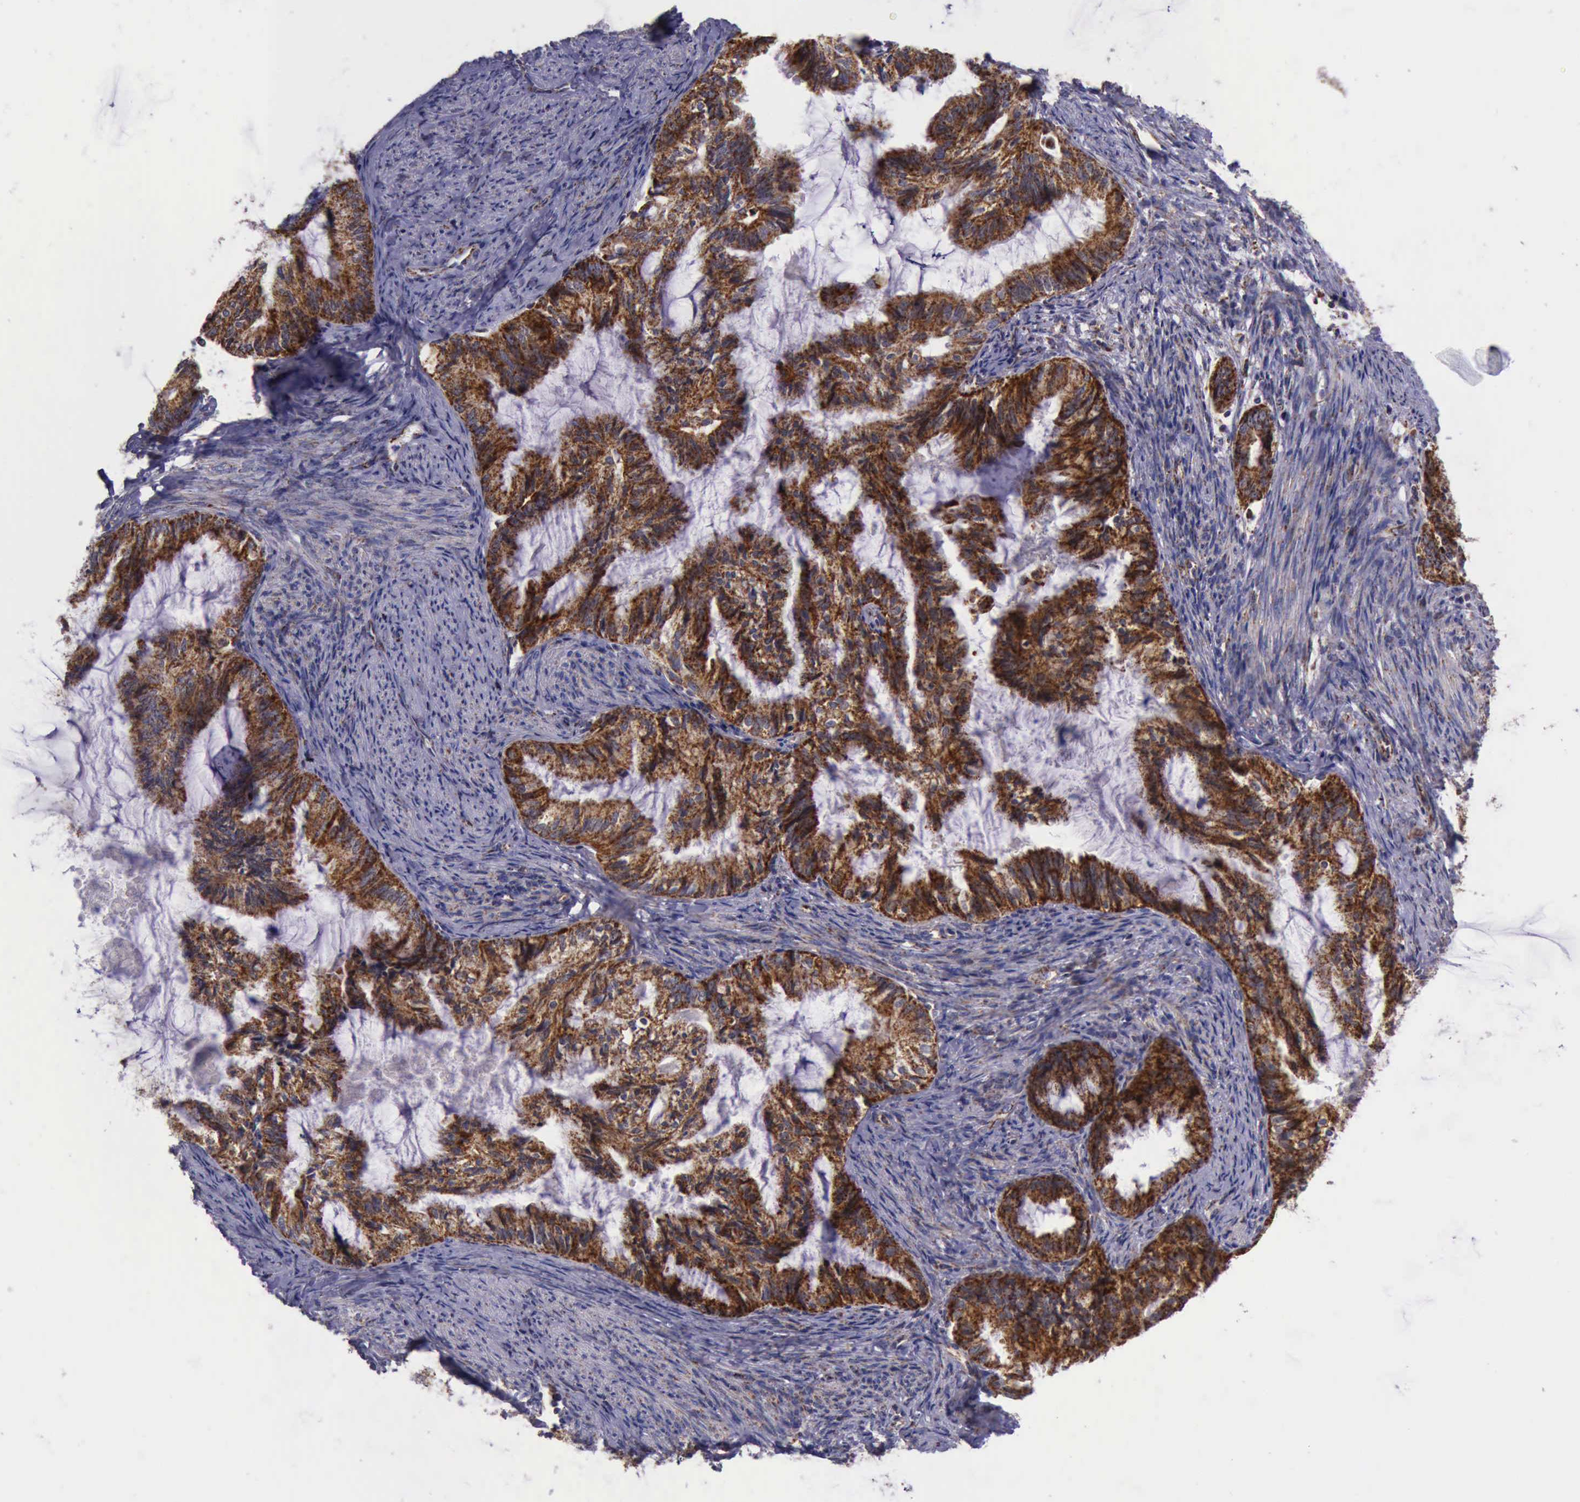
{"staining": {"intensity": "strong", "quantity": ">75%", "location": "cytoplasmic/membranous"}, "tissue": "endometrial cancer", "cell_type": "Tumor cells", "image_type": "cancer", "snomed": [{"axis": "morphology", "description": "Adenocarcinoma, NOS"}, {"axis": "topography", "description": "Endometrium"}], "caption": "Endometrial adenocarcinoma stained with immunohistochemistry (IHC) exhibits strong cytoplasmic/membranous expression in approximately >75% of tumor cells.", "gene": "TXN2", "patient": {"sex": "female", "age": 86}}